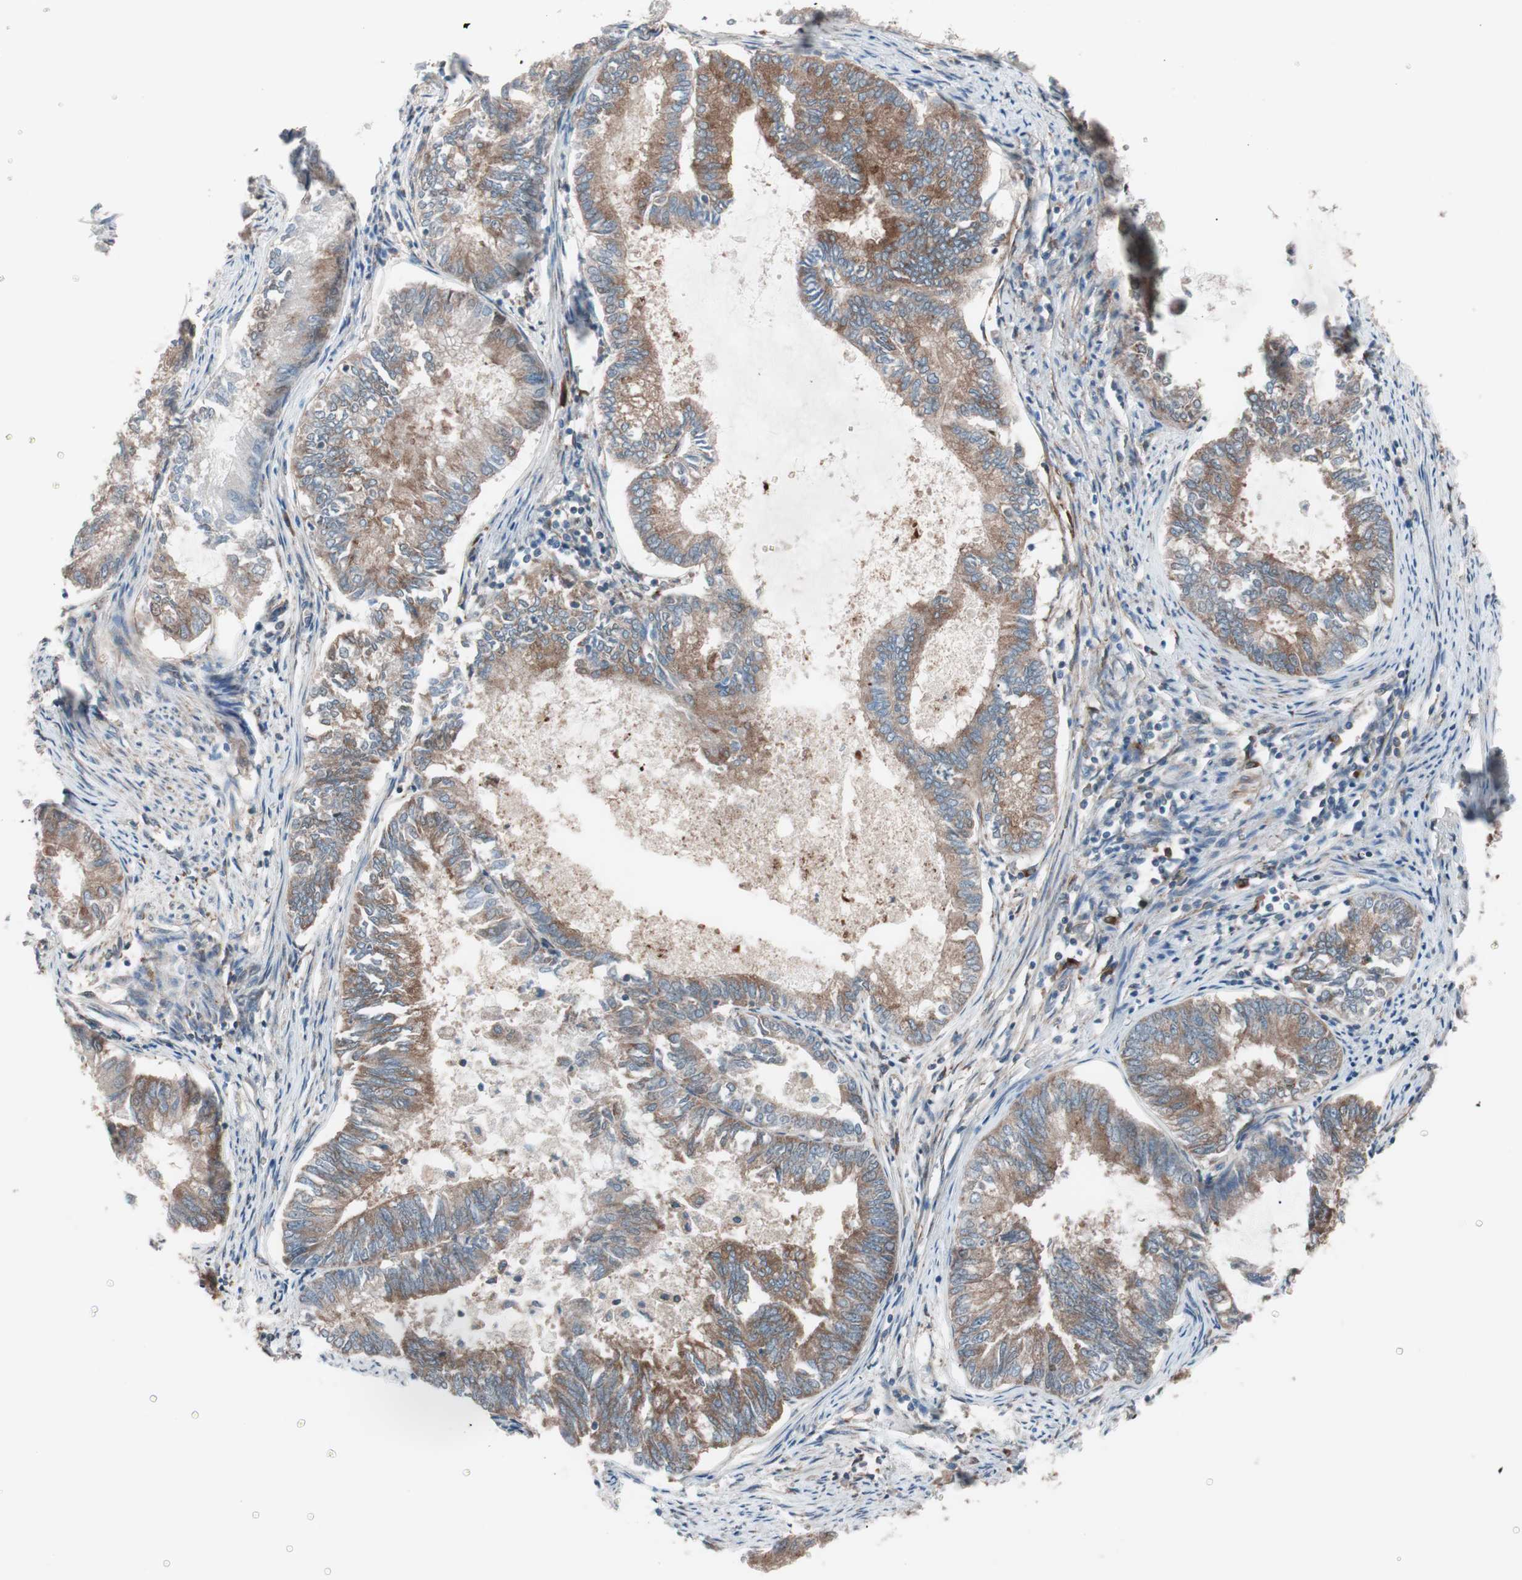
{"staining": {"intensity": "moderate", "quantity": ">75%", "location": "cytoplasmic/membranous"}, "tissue": "endometrial cancer", "cell_type": "Tumor cells", "image_type": "cancer", "snomed": [{"axis": "morphology", "description": "Adenocarcinoma, NOS"}, {"axis": "topography", "description": "Endometrium"}], "caption": "Immunohistochemical staining of human endometrial cancer reveals medium levels of moderate cytoplasmic/membranous protein positivity in about >75% of tumor cells.", "gene": "SEC31A", "patient": {"sex": "female", "age": 86}}